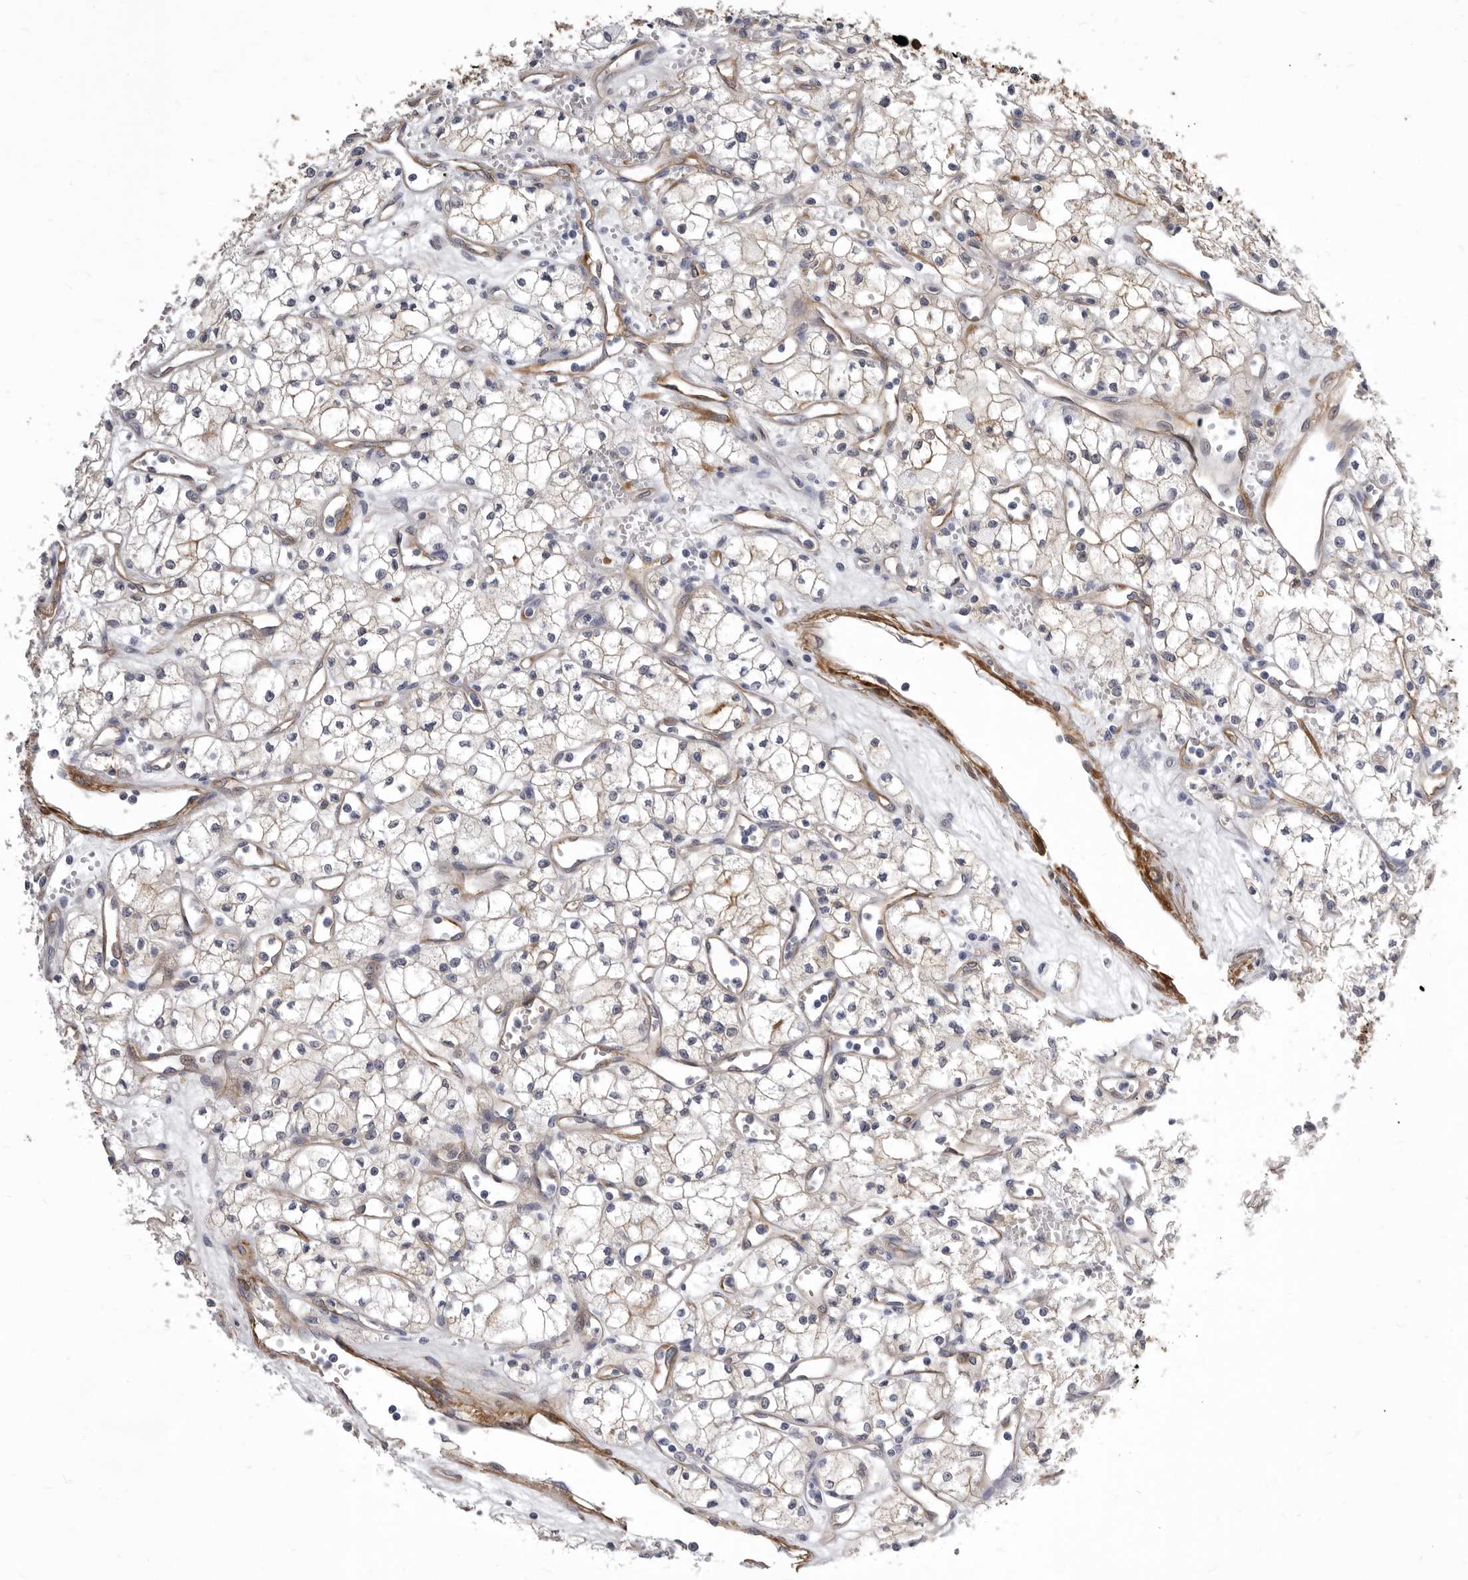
{"staining": {"intensity": "negative", "quantity": "none", "location": "none"}, "tissue": "renal cancer", "cell_type": "Tumor cells", "image_type": "cancer", "snomed": [{"axis": "morphology", "description": "Adenocarcinoma, NOS"}, {"axis": "topography", "description": "Kidney"}], "caption": "DAB immunohistochemical staining of human renal cancer reveals no significant staining in tumor cells.", "gene": "ENAH", "patient": {"sex": "male", "age": 59}}